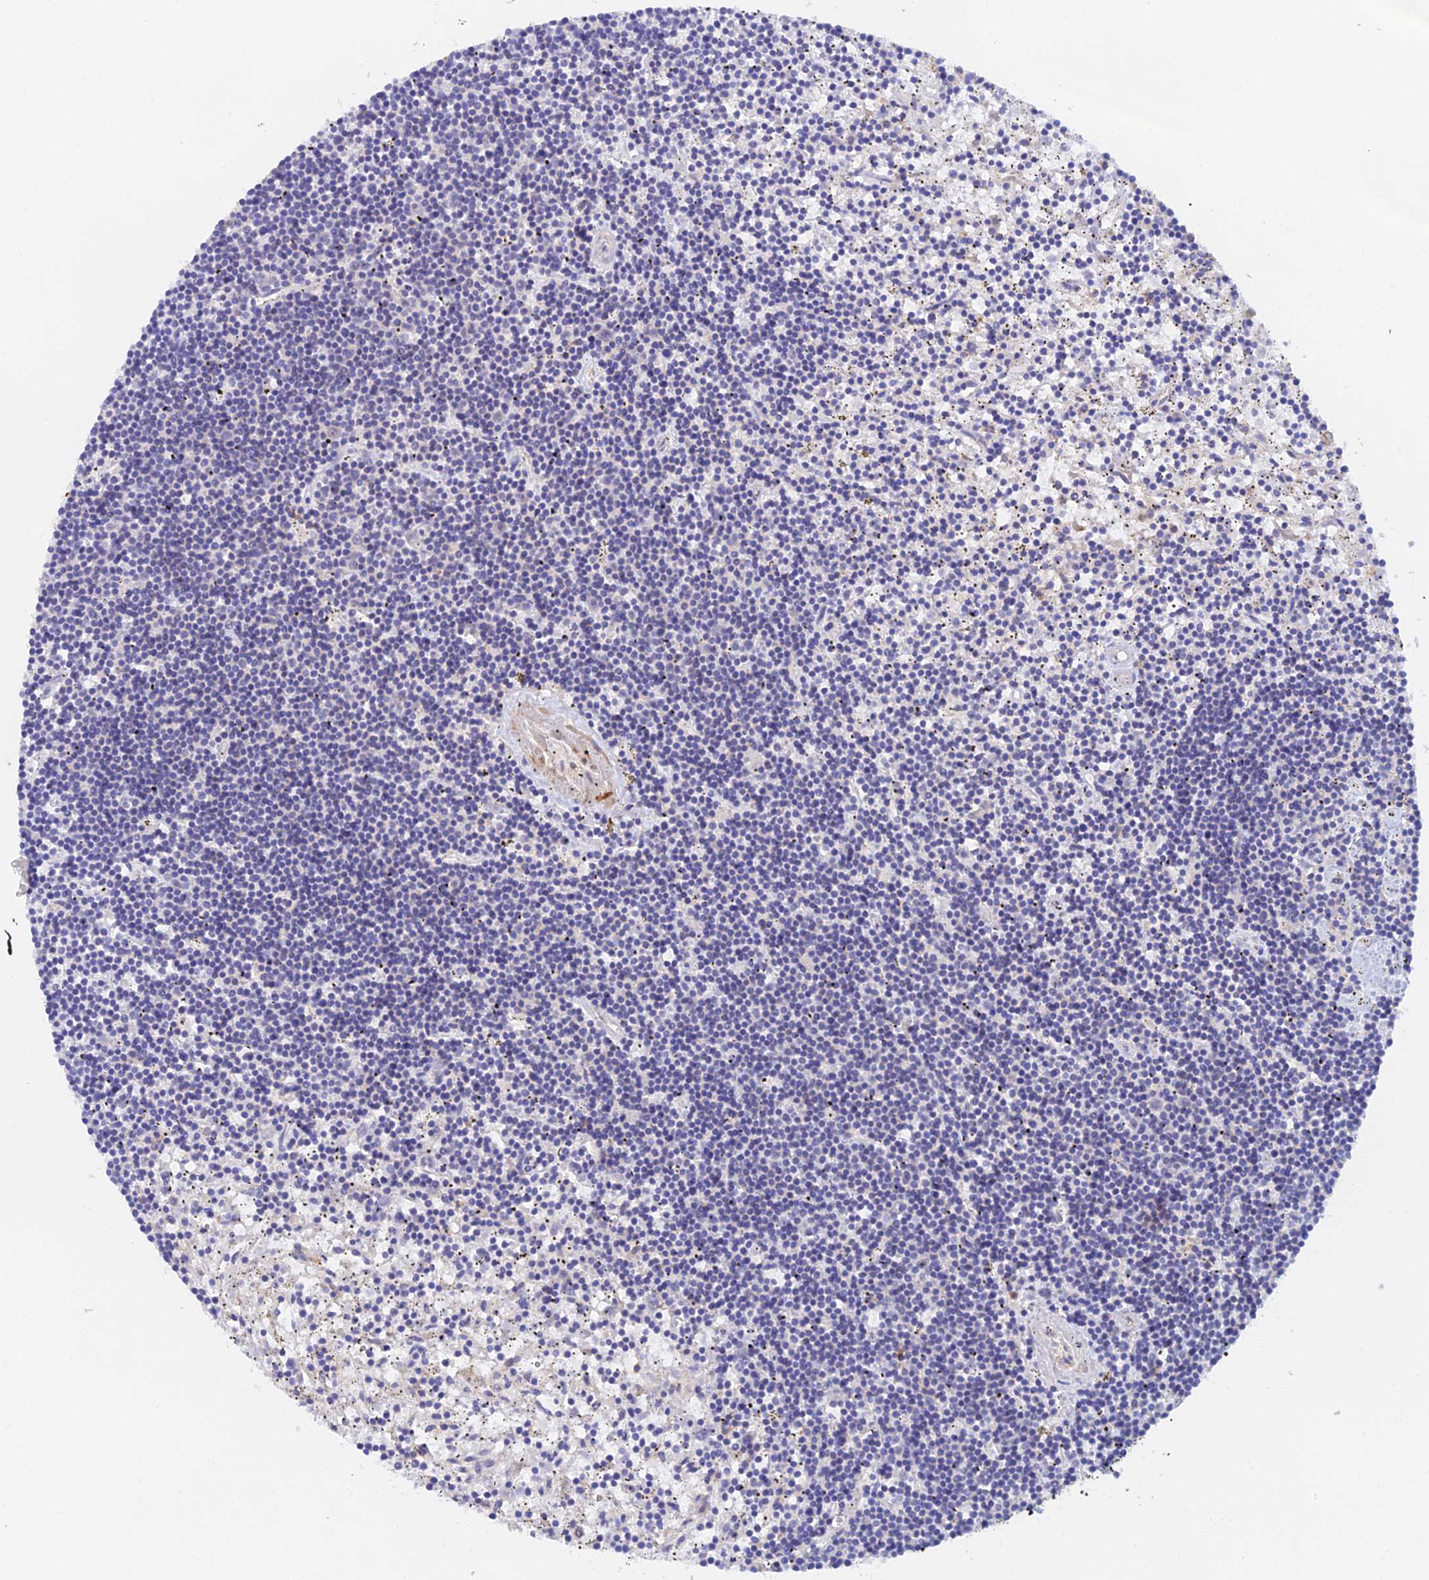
{"staining": {"intensity": "negative", "quantity": "none", "location": "none"}, "tissue": "lymphoma", "cell_type": "Tumor cells", "image_type": "cancer", "snomed": [{"axis": "morphology", "description": "Malignant lymphoma, non-Hodgkin's type, Low grade"}, {"axis": "topography", "description": "Spleen"}], "caption": "Tumor cells show no significant staining in low-grade malignant lymphoma, non-Hodgkin's type.", "gene": "RANBP6", "patient": {"sex": "male", "age": 76}}